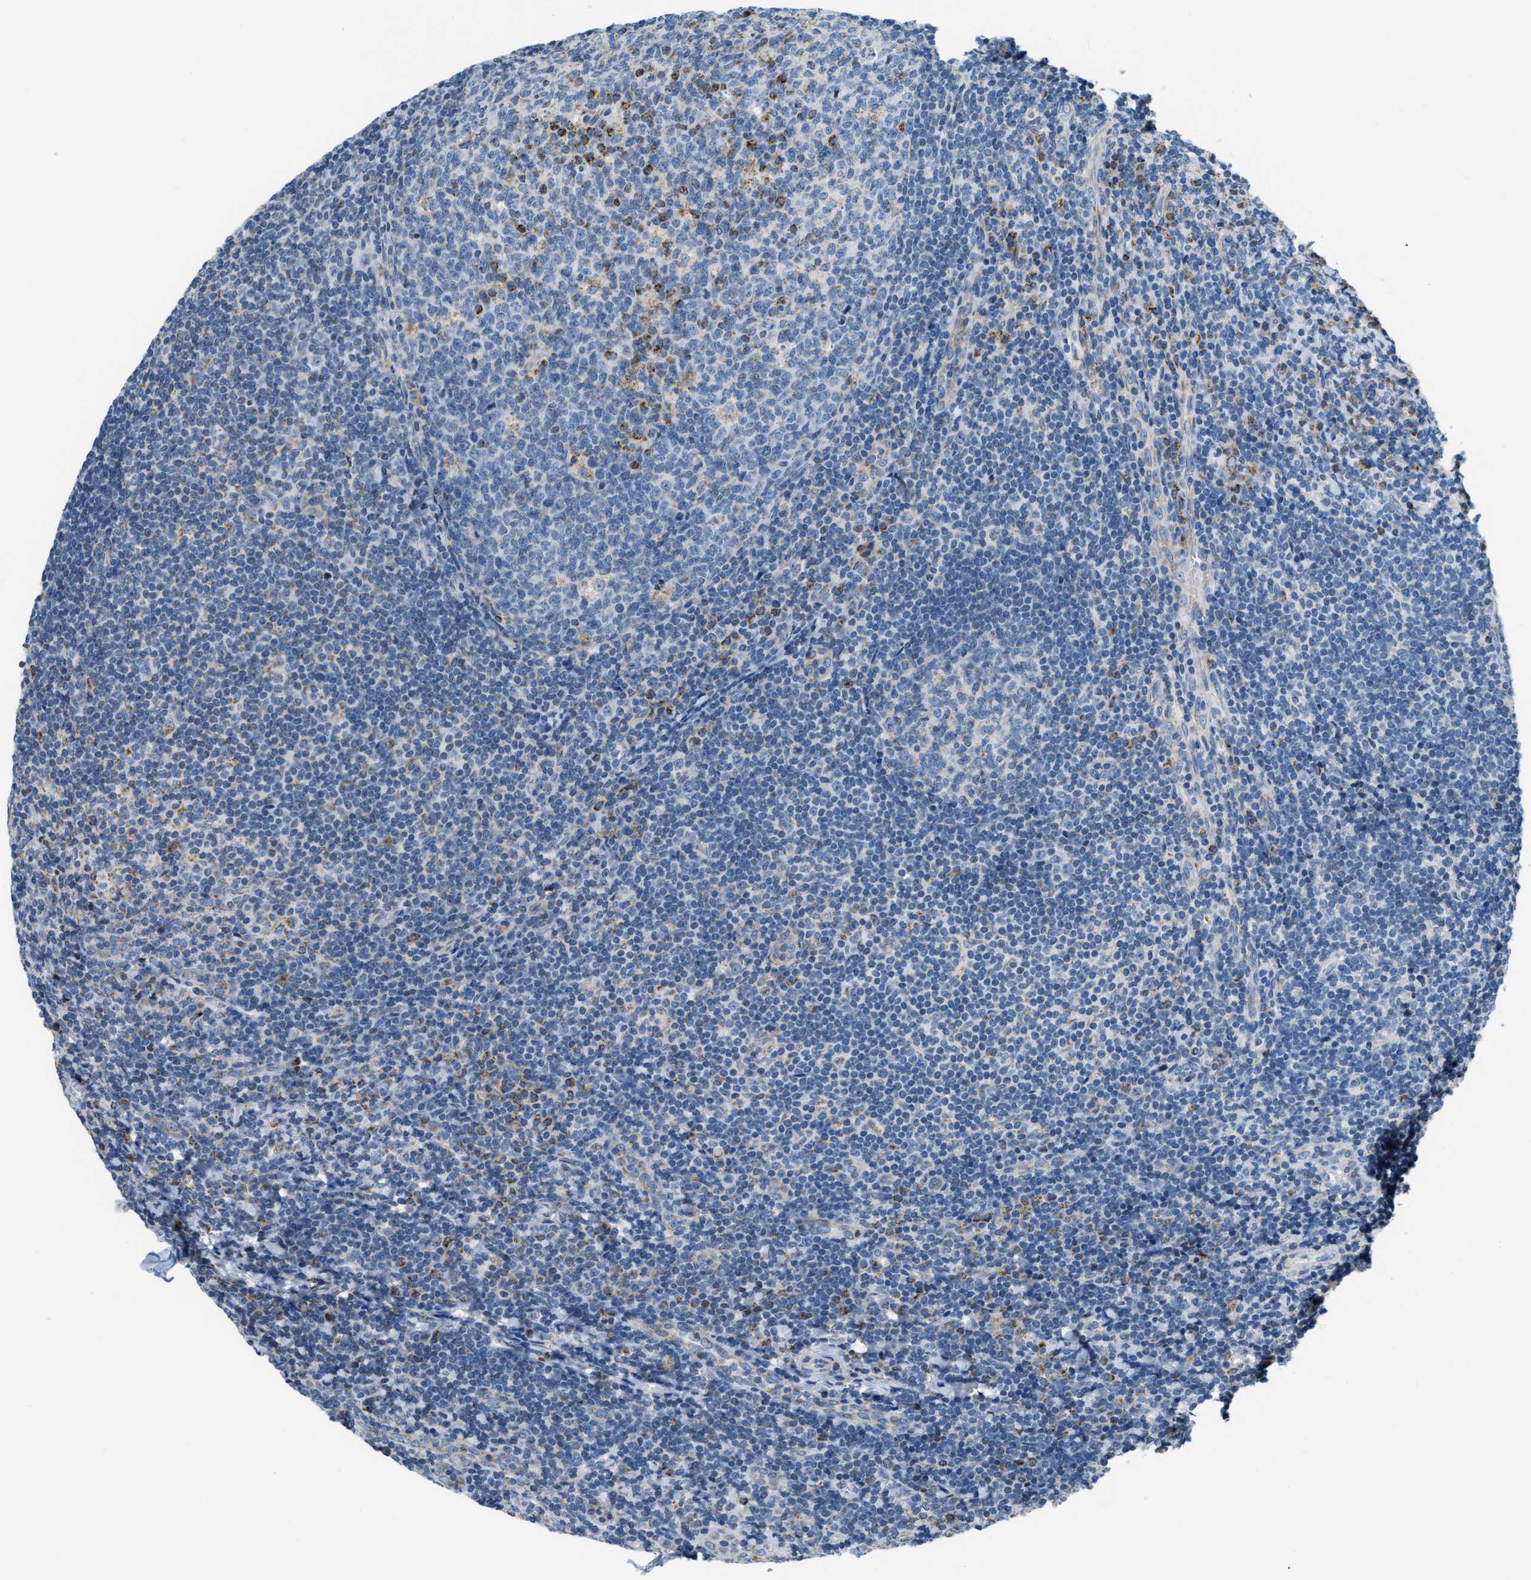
{"staining": {"intensity": "moderate", "quantity": "<25%", "location": "cytoplasmic/membranous"}, "tissue": "tonsil", "cell_type": "Germinal center cells", "image_type": "normal", "snomed": [{"axis": "morphology", "description": "Normal tissue, NOS"}, {"axis": "topography", "description": "Tonsil"}], "caption": "About <25% of germinal center cells in benign tonsil reveal moderate cytoplasmic/membranous protein staining as visualized by brown immunohistochemical staining.", "gene": "ACADVL", "patient": {"sex": "male", "age": 37}}